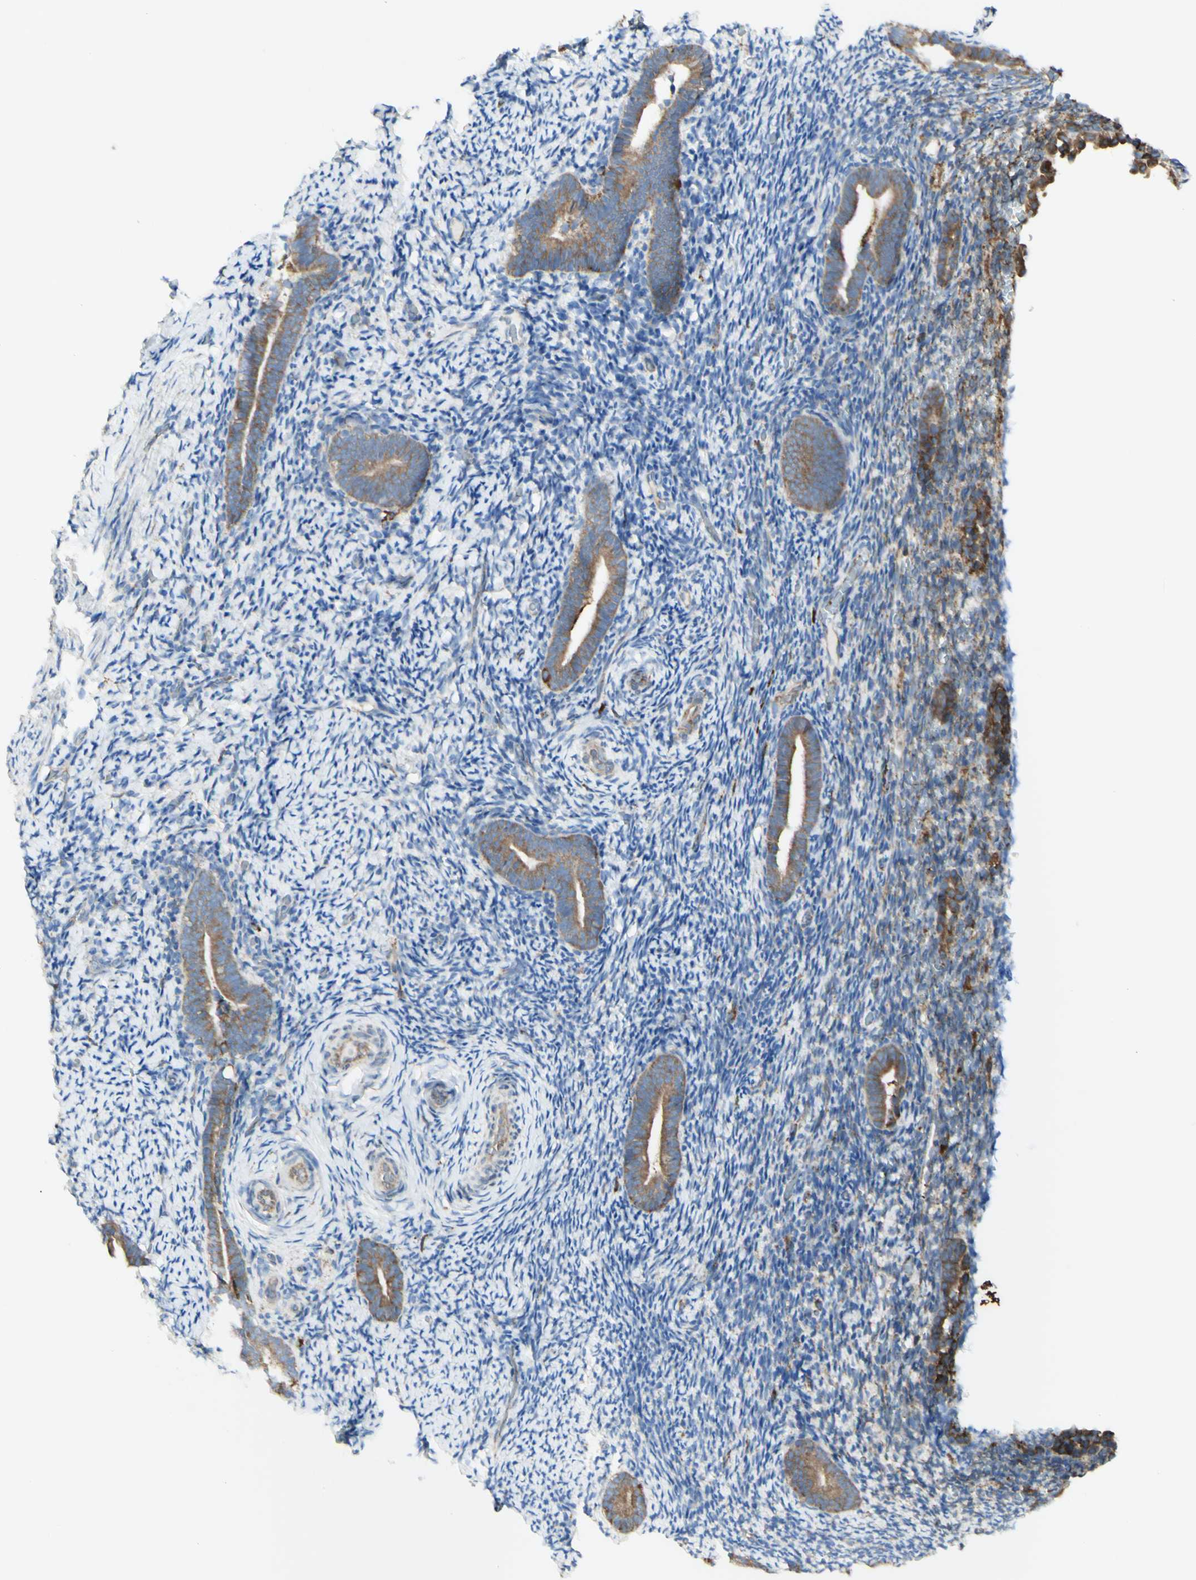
{"staining": {"intensity": "weak", "quantity": "<25%", "location": "cytoplasmic/membranous"}, "tissue": "endometrium", "cell_type": "Cells in endometrial stroma", "image_type": "normal", "snomed": [{"axis": "morphology", "description": "Normal tissue, NOS"}, {"axis": "topography", "description": "Endometrium"}], "caption": "Immunohistochemistry (IHC) of normal endometrium exhibits no expression in cells in endometrial stroma.", "gene": "DNAJB11", "patient": {"sex": "female", "age": 51}}